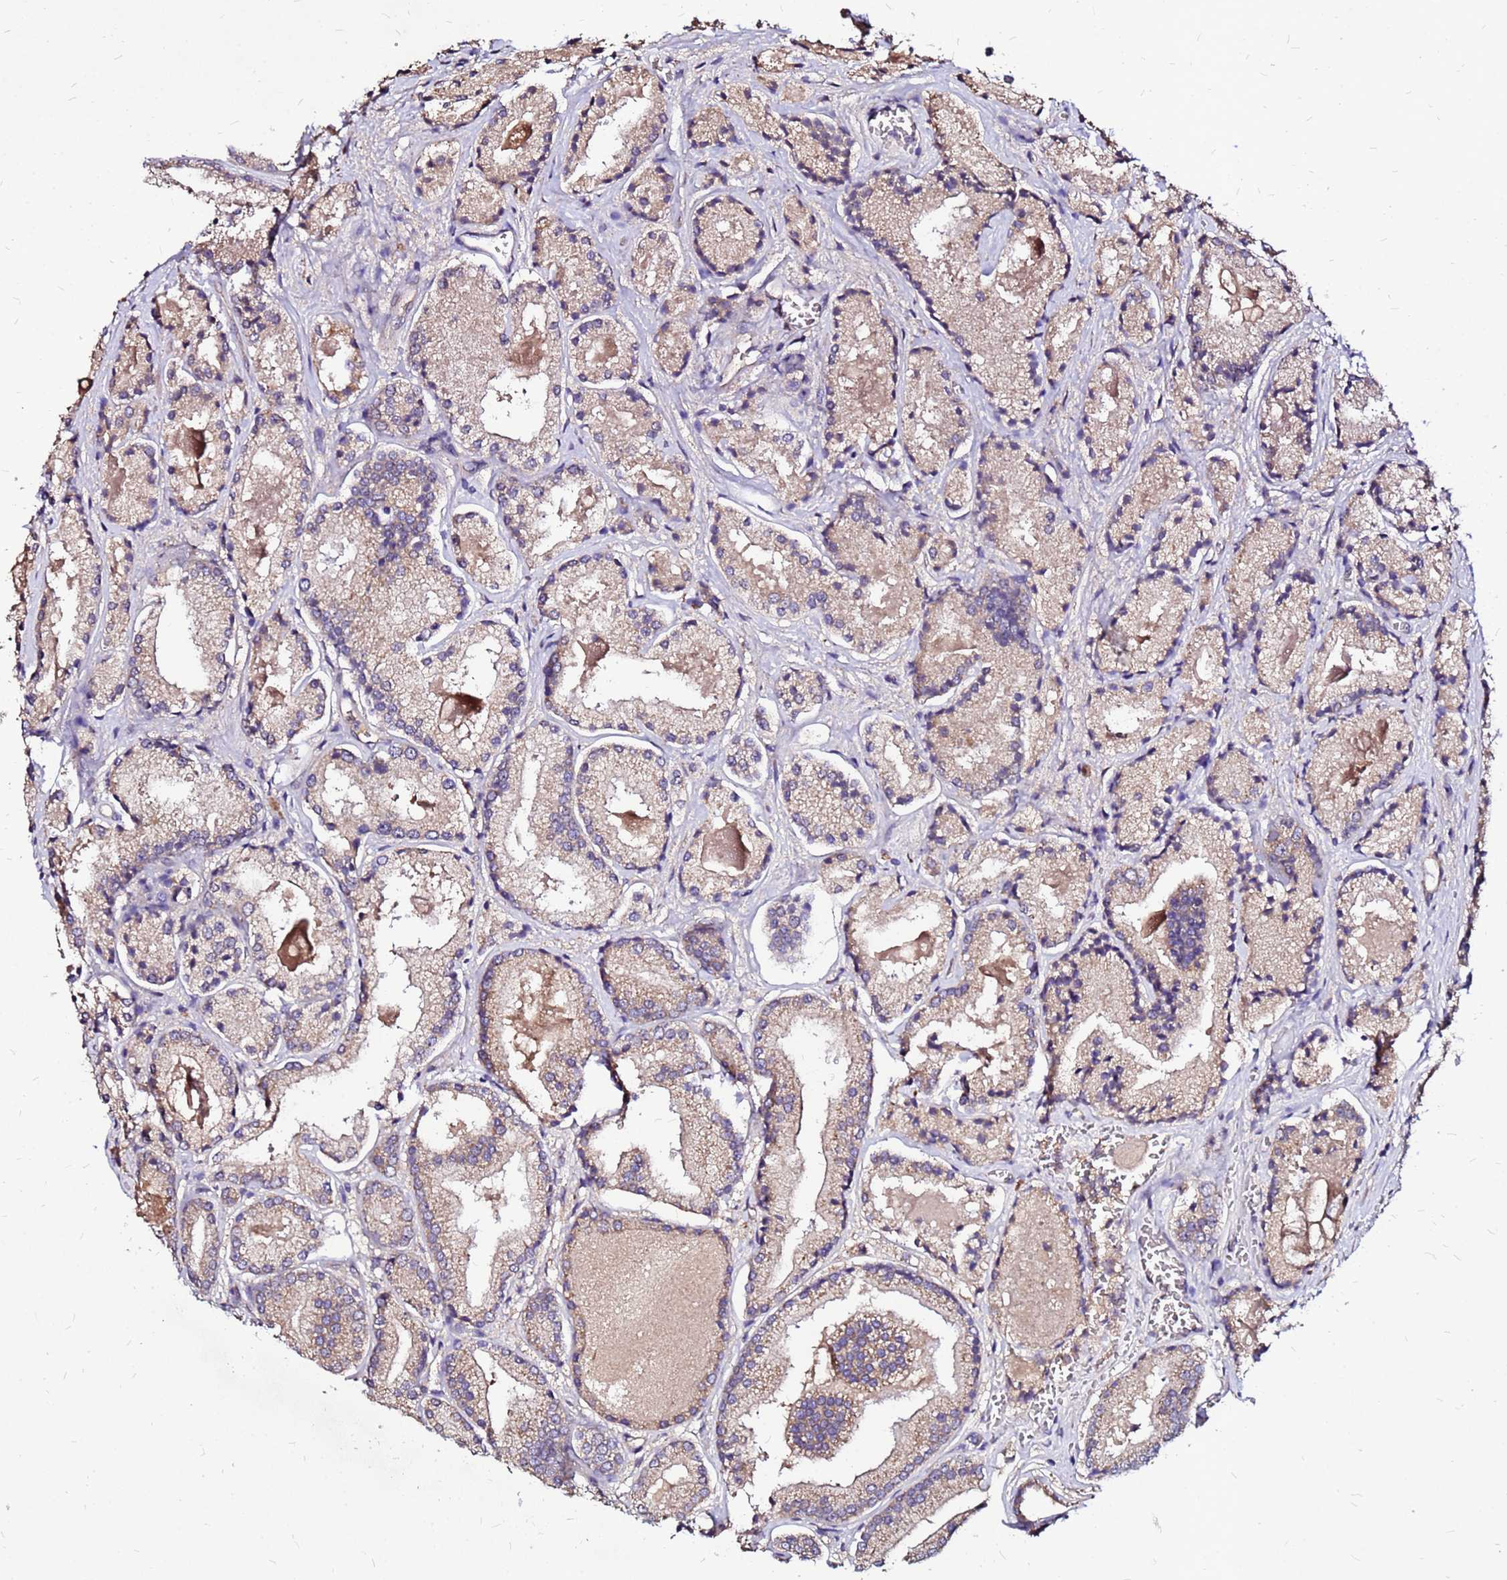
{"staining": {"intensity": "weak", "quantity": ">75%", "location": "cytoplasmic/membranous"}, "tissue": "prostate cancer", "cell_type": "Tumor cells", "image_type": "cancer", "snomed": [{"axis": "morphology", "description": "Adenocarcinoma, High grade"}, {"axis": "topography", "description": "Prostate"}], "caption": "Prostate cancer stained for a protein displays weak cytoplasmic/membranous positivity in tumor cells. The protein of interest is shown in brown color, while the nuclei are stained blue.", "gene": "ARHGEF5", "patient": {"sex": "male", "age": 67}}